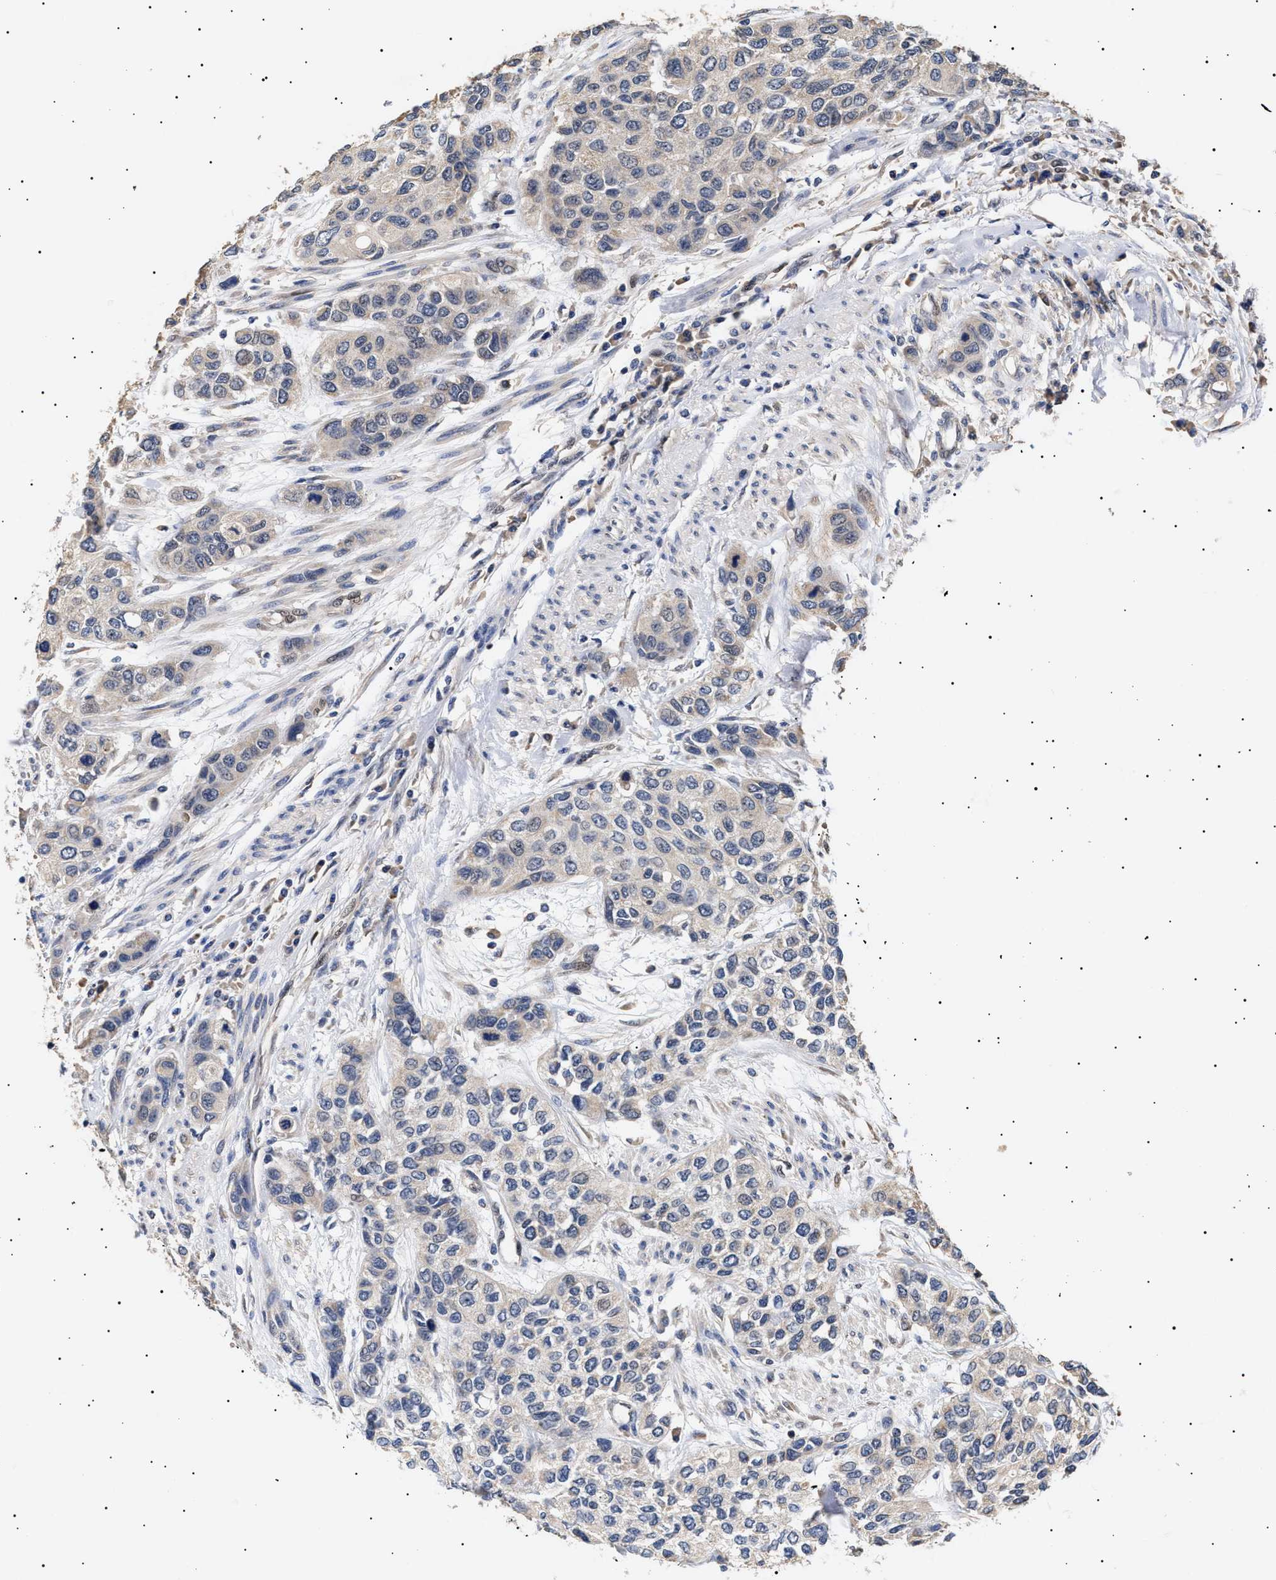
{"staining": {"intensity": "negative", "quantity": "none", "location": "none"}, "tissue": "urothelial cancer", "cell_type": "Tumor cells", "image_type": "cancer", "snomed": [{"axis": "morphology", "description": "Urothelial carcinoma, High grade"}, {"axis": "topography", "description": "Urinary bladder"}], "caption": "Tumor cells are negative for protein expression in human high-grade urothelial carcinoma.", "gene": "KRBA1", "patient": {"sex": "female", "age": 56}}